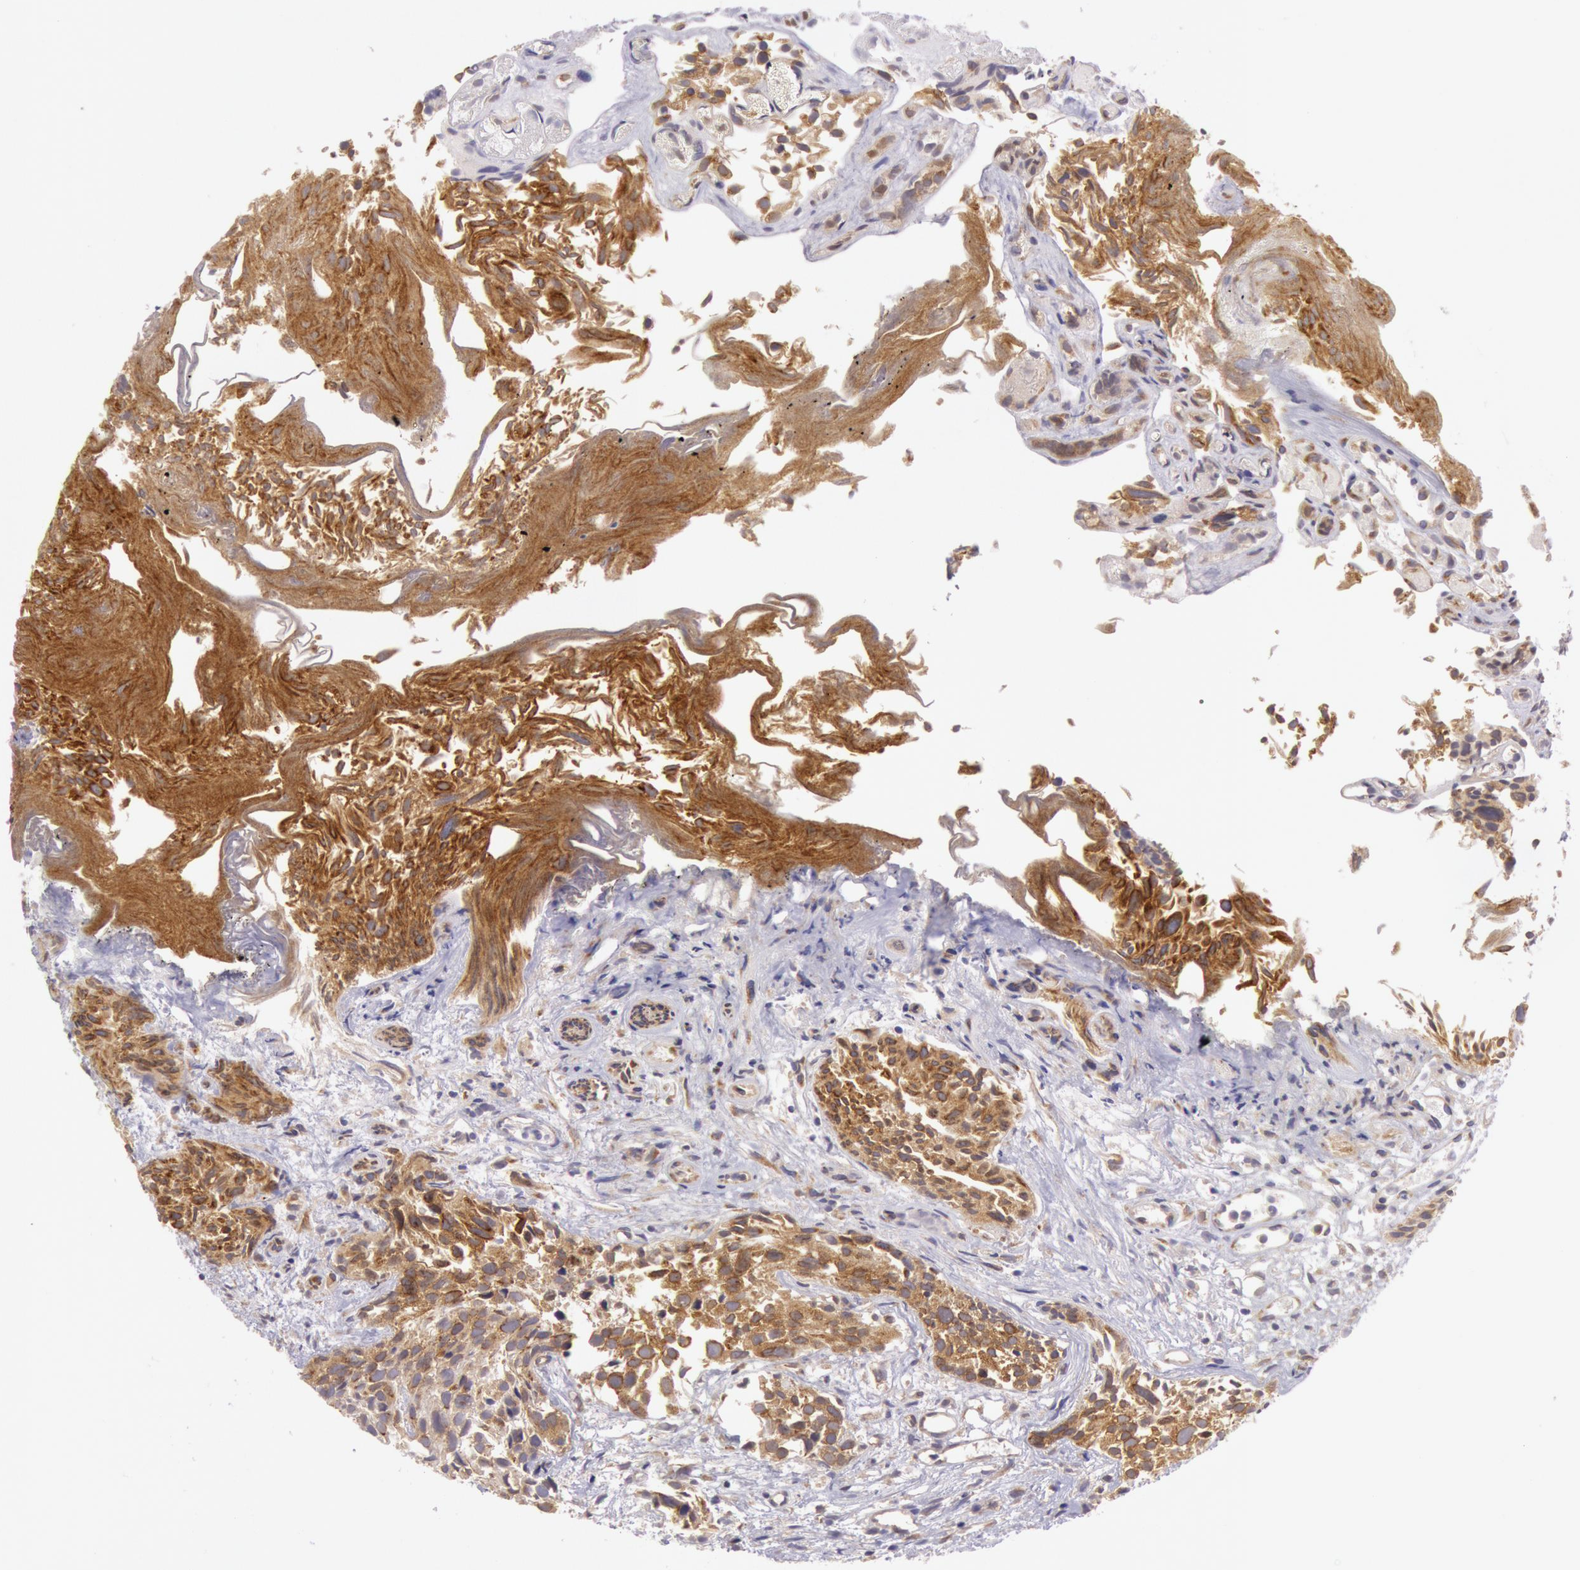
{"staining": {"intensity": "moderate", "quantity": ">75%", "location": "cytoplasmic/membranous"}, "tissue": "urothelial cancer", "cell_type": "Tumor cells", "image_type": "cancer", "snomed": [{"axis": "morphology", "description": "Urothelial carcinoma, High grade"}, {"axis": "topography", "description": "Urinary bladder"}], "caption": "Immunohistochemical staining of human urothelial carcinoma (high-grade) exhibits medium levels of moderate cytoplasmic/membranous protein staining in approximately >75% of tumor cells.", "gene": "CHUK", "patient": {"sex": "female", "age": 78}}